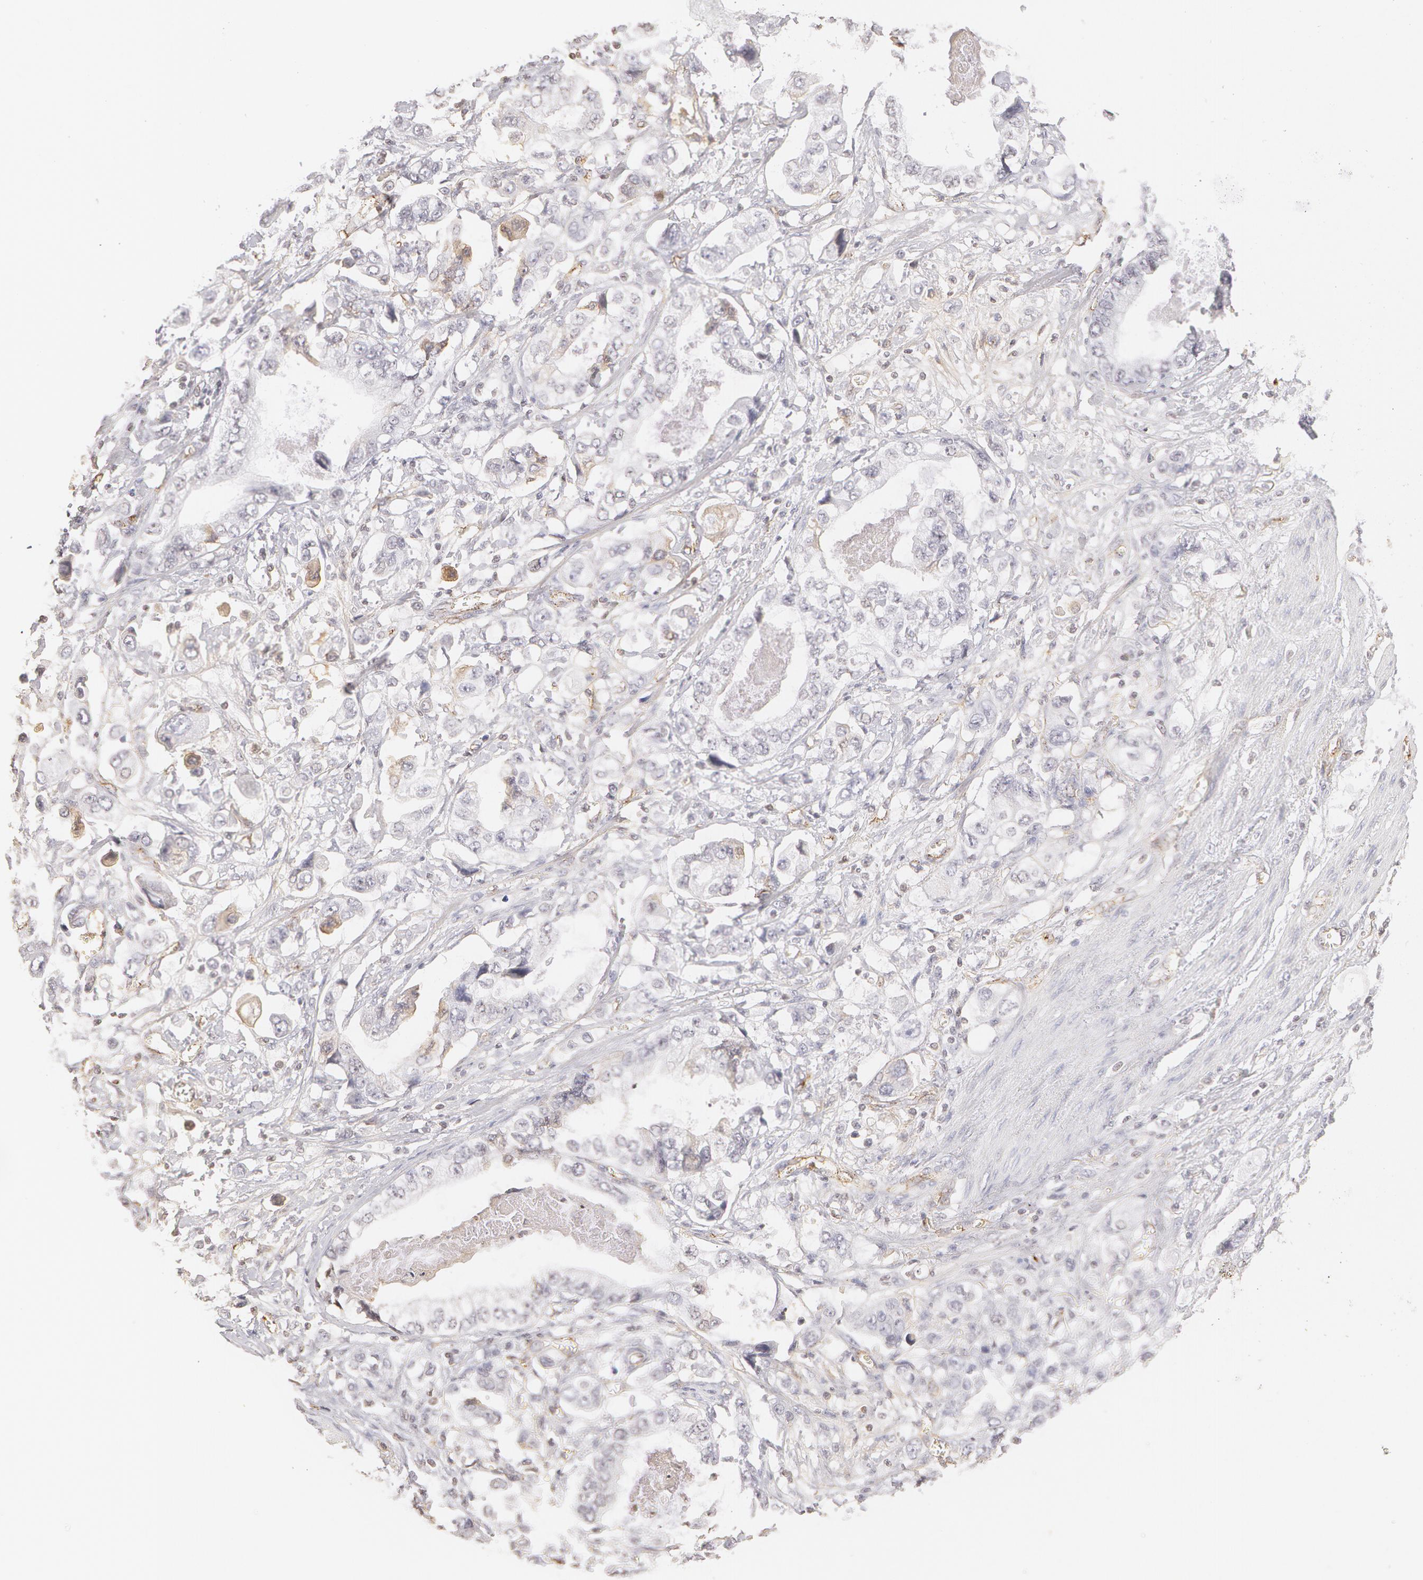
{"staining": {"intensity": "negative", "quantity": "none", "location": "none"}, "tissue": "stomach cancer", "cell_type": "Tumor cells", "image_type": "cancer", "snomed": [{"axis": "morphology", "description": "Adenocarcinoma, NOS"}, {"axis": "topography", "description": "Pancreas"}, {"axis": "topography", "description": "Stomach, upper"}], "caption": "High power microscopy micrograph of an immunohistochemistry micrograph of stomach adenocarcinoma, revealing no significant staining in tumor cells.", "gene": "VWF", "patient": {"sex": "male", "age": 77}}